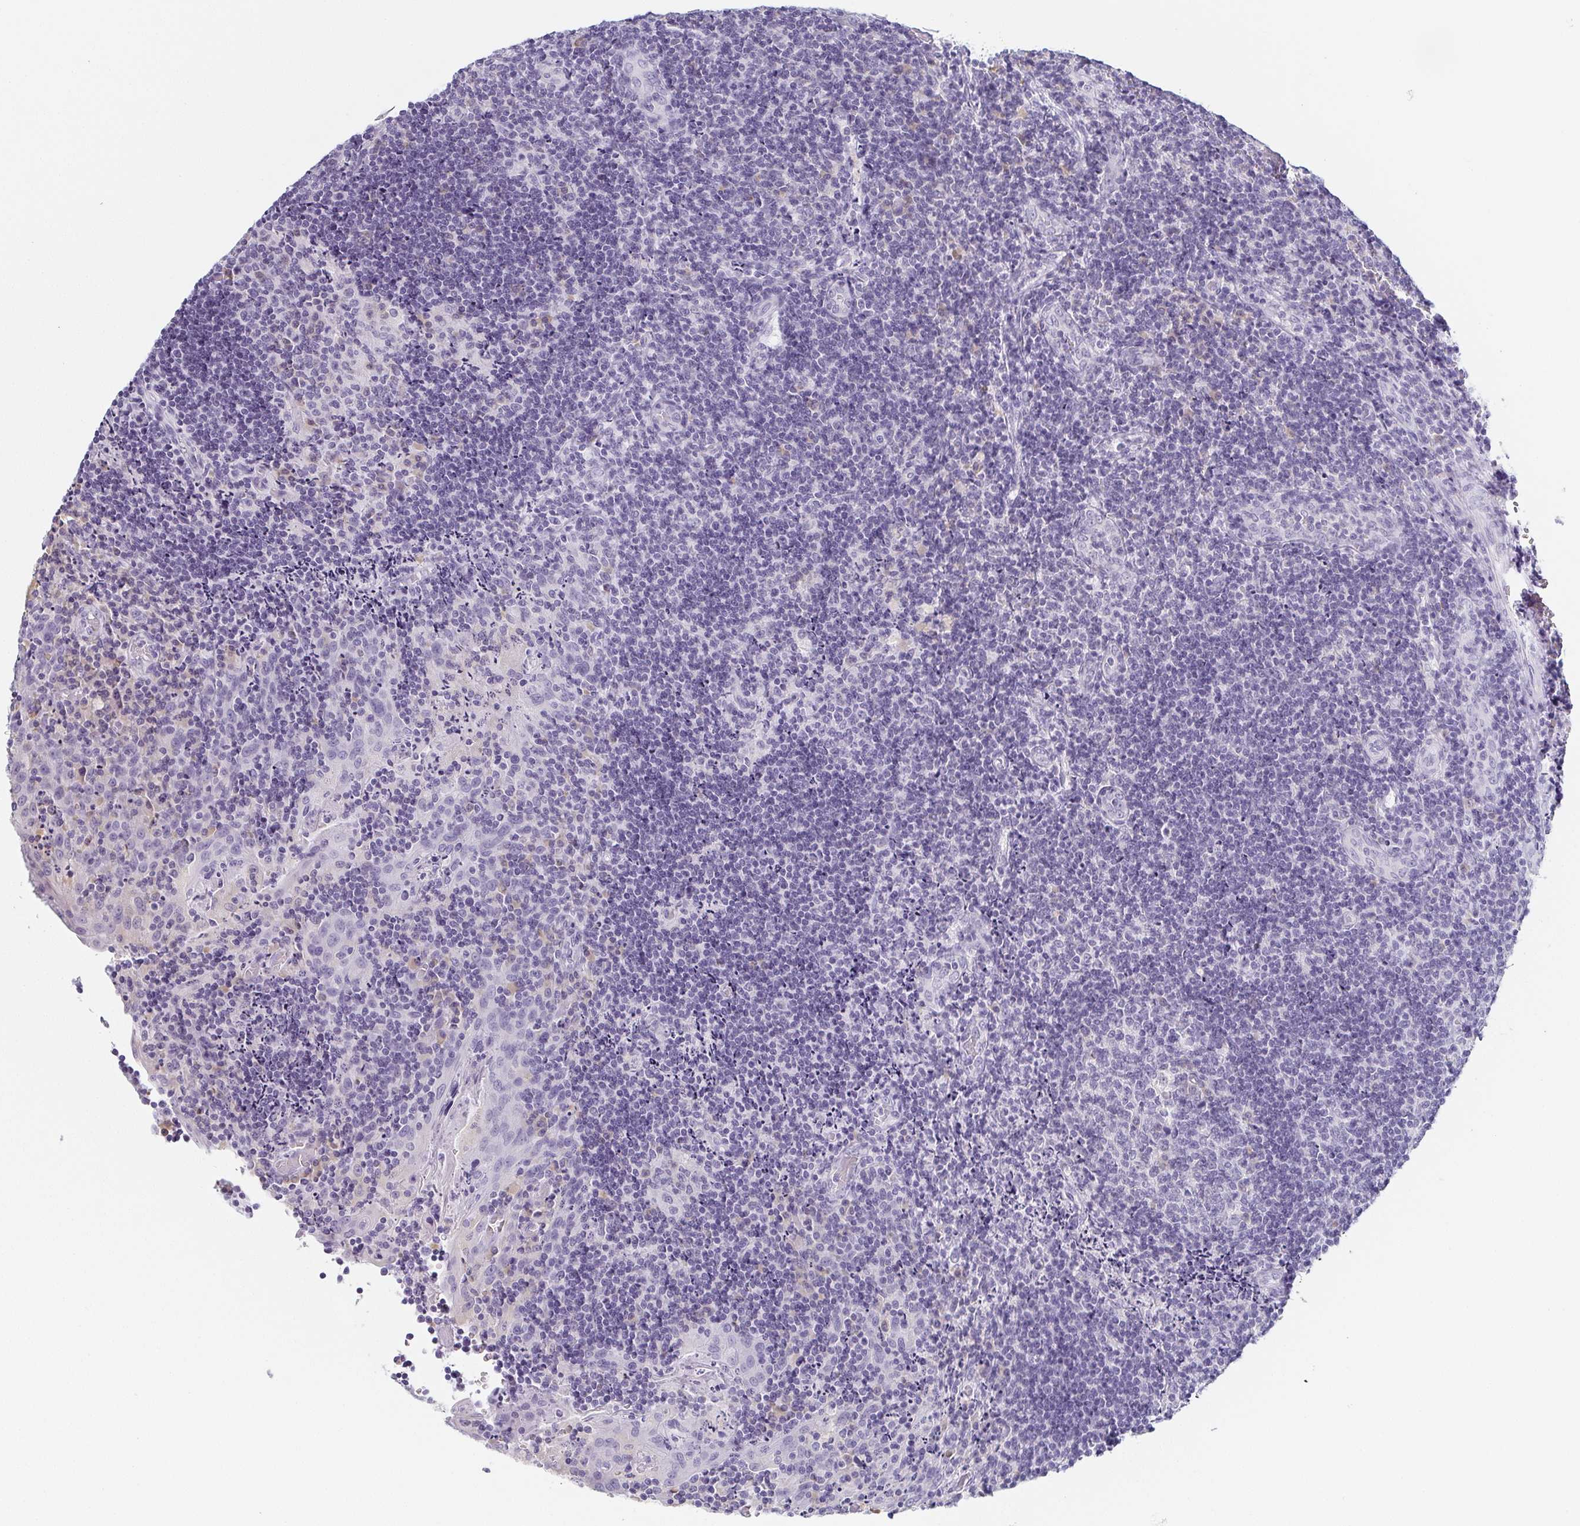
{"staining": {"intensity": "negative", "quantity": "none", "location": "none"}, "tissue": "tonsil", "cell_type": "Germinal center cells", "image_type": "normal", "snomed": [{"axis": "morphology", "description": "Normal tissue, NOS"}, {"axis": "topography", "description": "Tonsil"}], "caption": "This is an immunohistochemistry image of benign human tonsil. There is no positivity in germinal center cells.", "gene": "PRR27", "patient": {"sex": "male", "age": 17}}